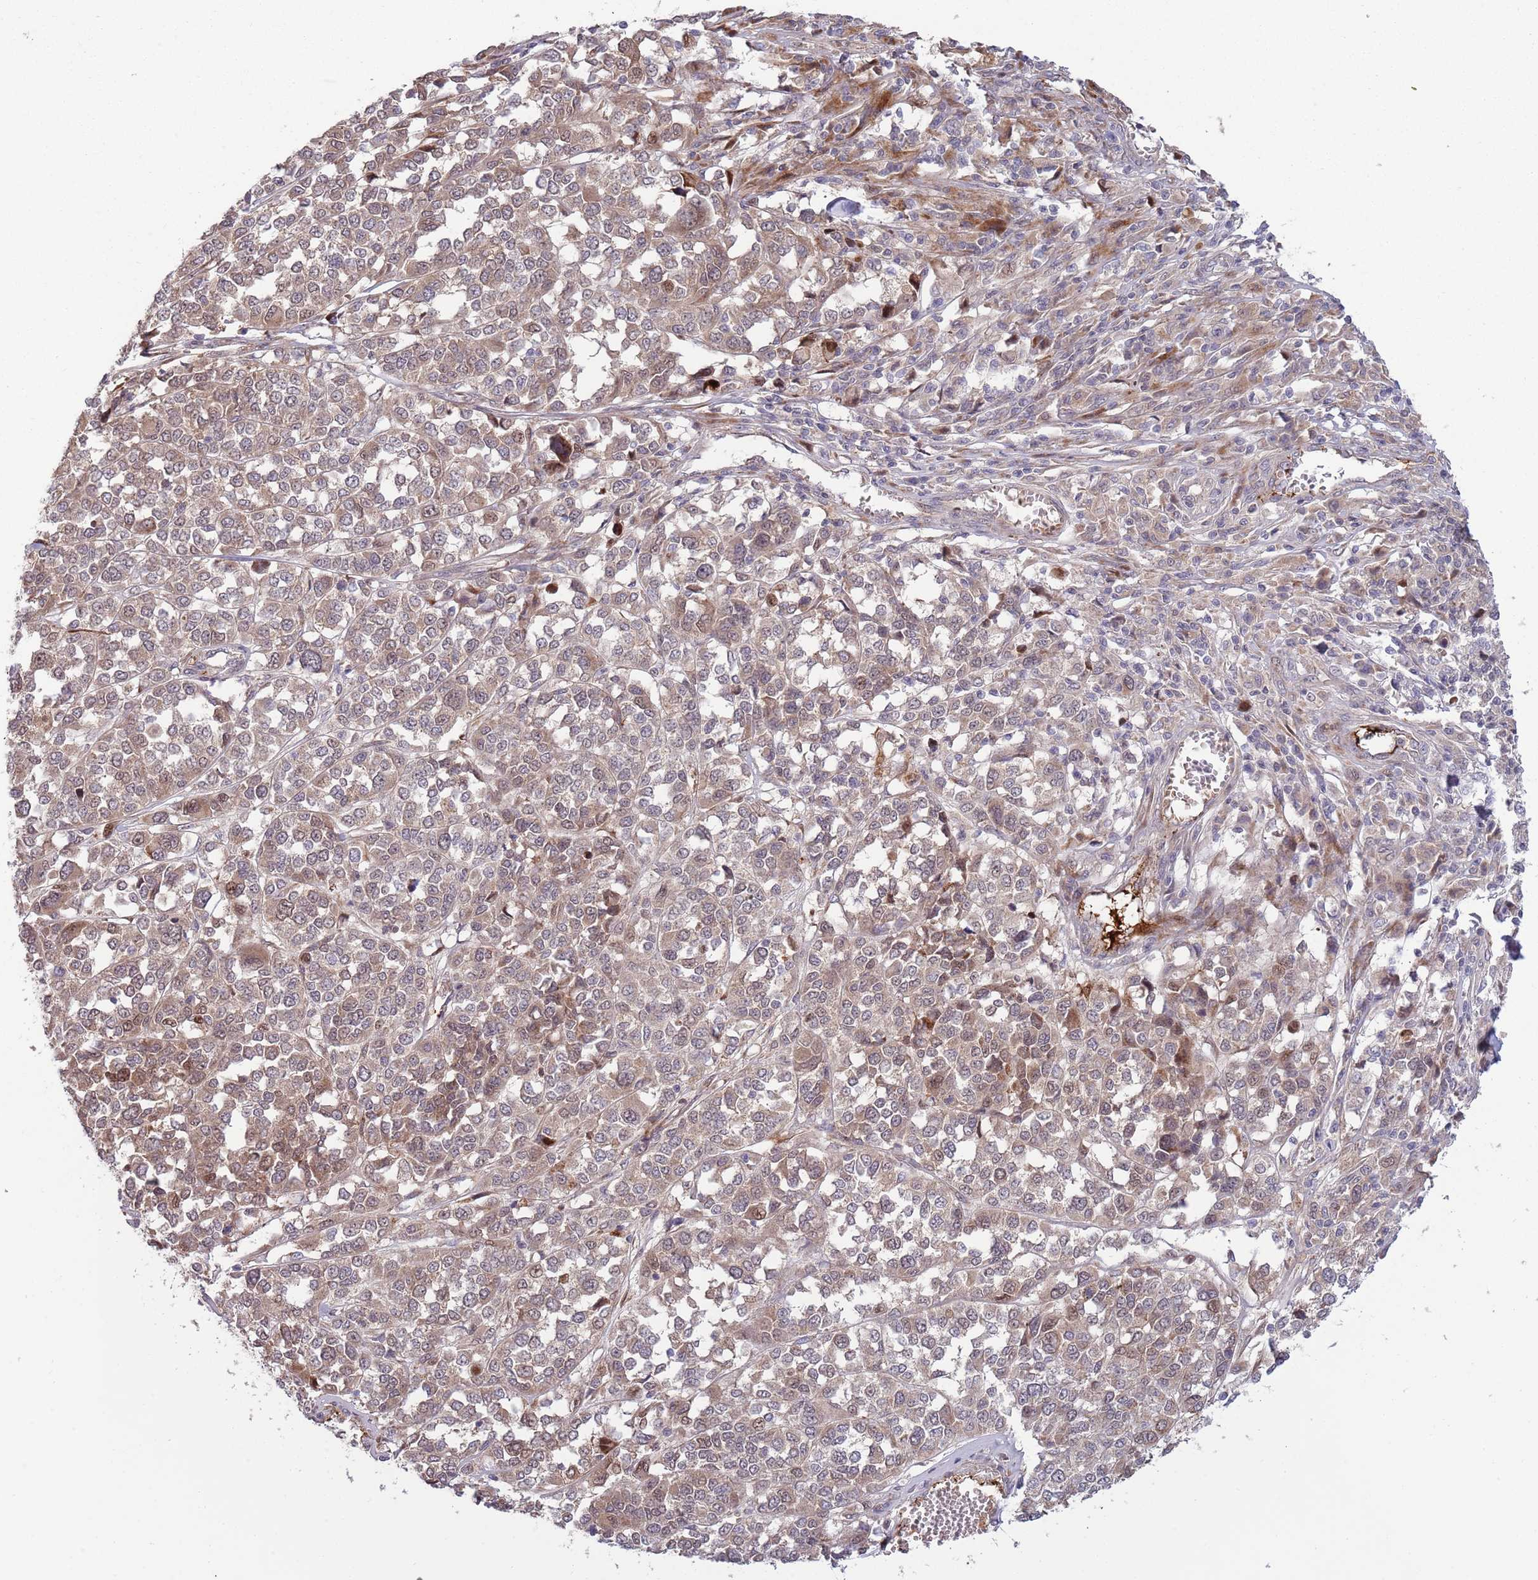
{"staining": {"intensity": "moderate", "quantity": ">75%", "location": "cytoplasmic/membranous,nuclear"}, "tissue": "melanoma", "cell_type": "Tumor cells", "image_type": "cancer", "snomed": [{"axis": "morphology", "description": "Malignant melanoma, Metastatic site"}, {"axis": "topography", "description": "Lymph node"}], "caption": "Melanoma was stained to show a protein in brown. There is medium levels of moderate cytoplasmic/membranous and nuclear expression in about >75% of tumor cells. (DAB (3,3'-diaminobenzidine) = brown stain, brightfield microscopy at high magnification).", "gene": "NT5DC4", "patient": {"sex": "male", "age": 44}}